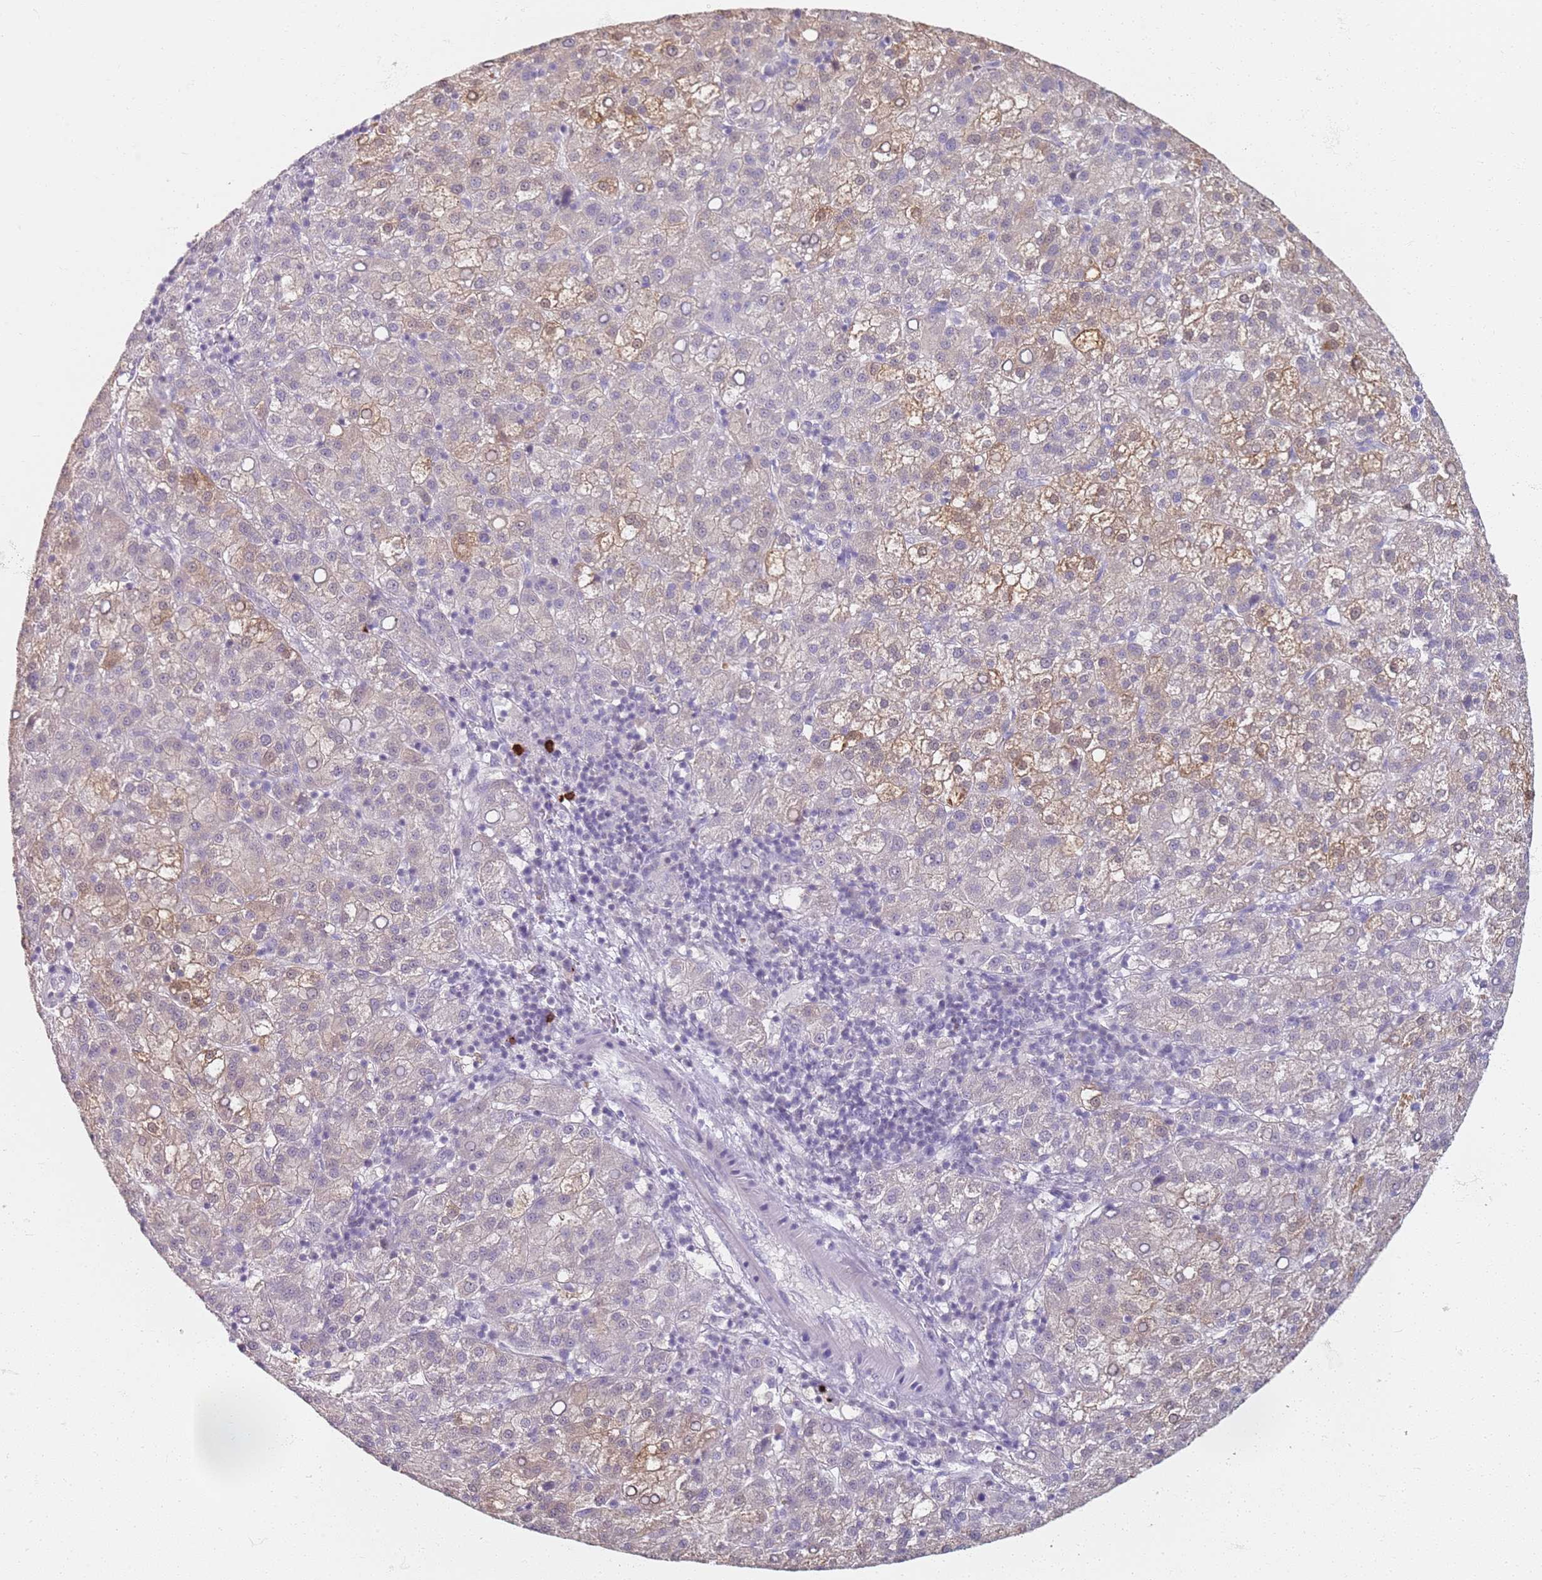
{"staining": {"intensity": "moderate", "quantity": "<25%", "location": "cytoplasmic/membranous,nuclear"}, "tissue": "liver cancer", "cell_type": "Tumor cells", "image_type": "cancer", "snomed": [{"axis": "morphology", "description": "Carcinoma, Hepatocellular, NOS"}, {"axis": "topography", "description": "Liver"}], "caption": "An image showing moderate cytoplasmic/membranous and nuclear expression in approximately <25% of tumor cells in liver cancer (hepatocellular carcinoma), as visualized by brown immunohistochemical staining.", "gene": "CD40LG", "patient": {"sex": "female", "age": 58}}